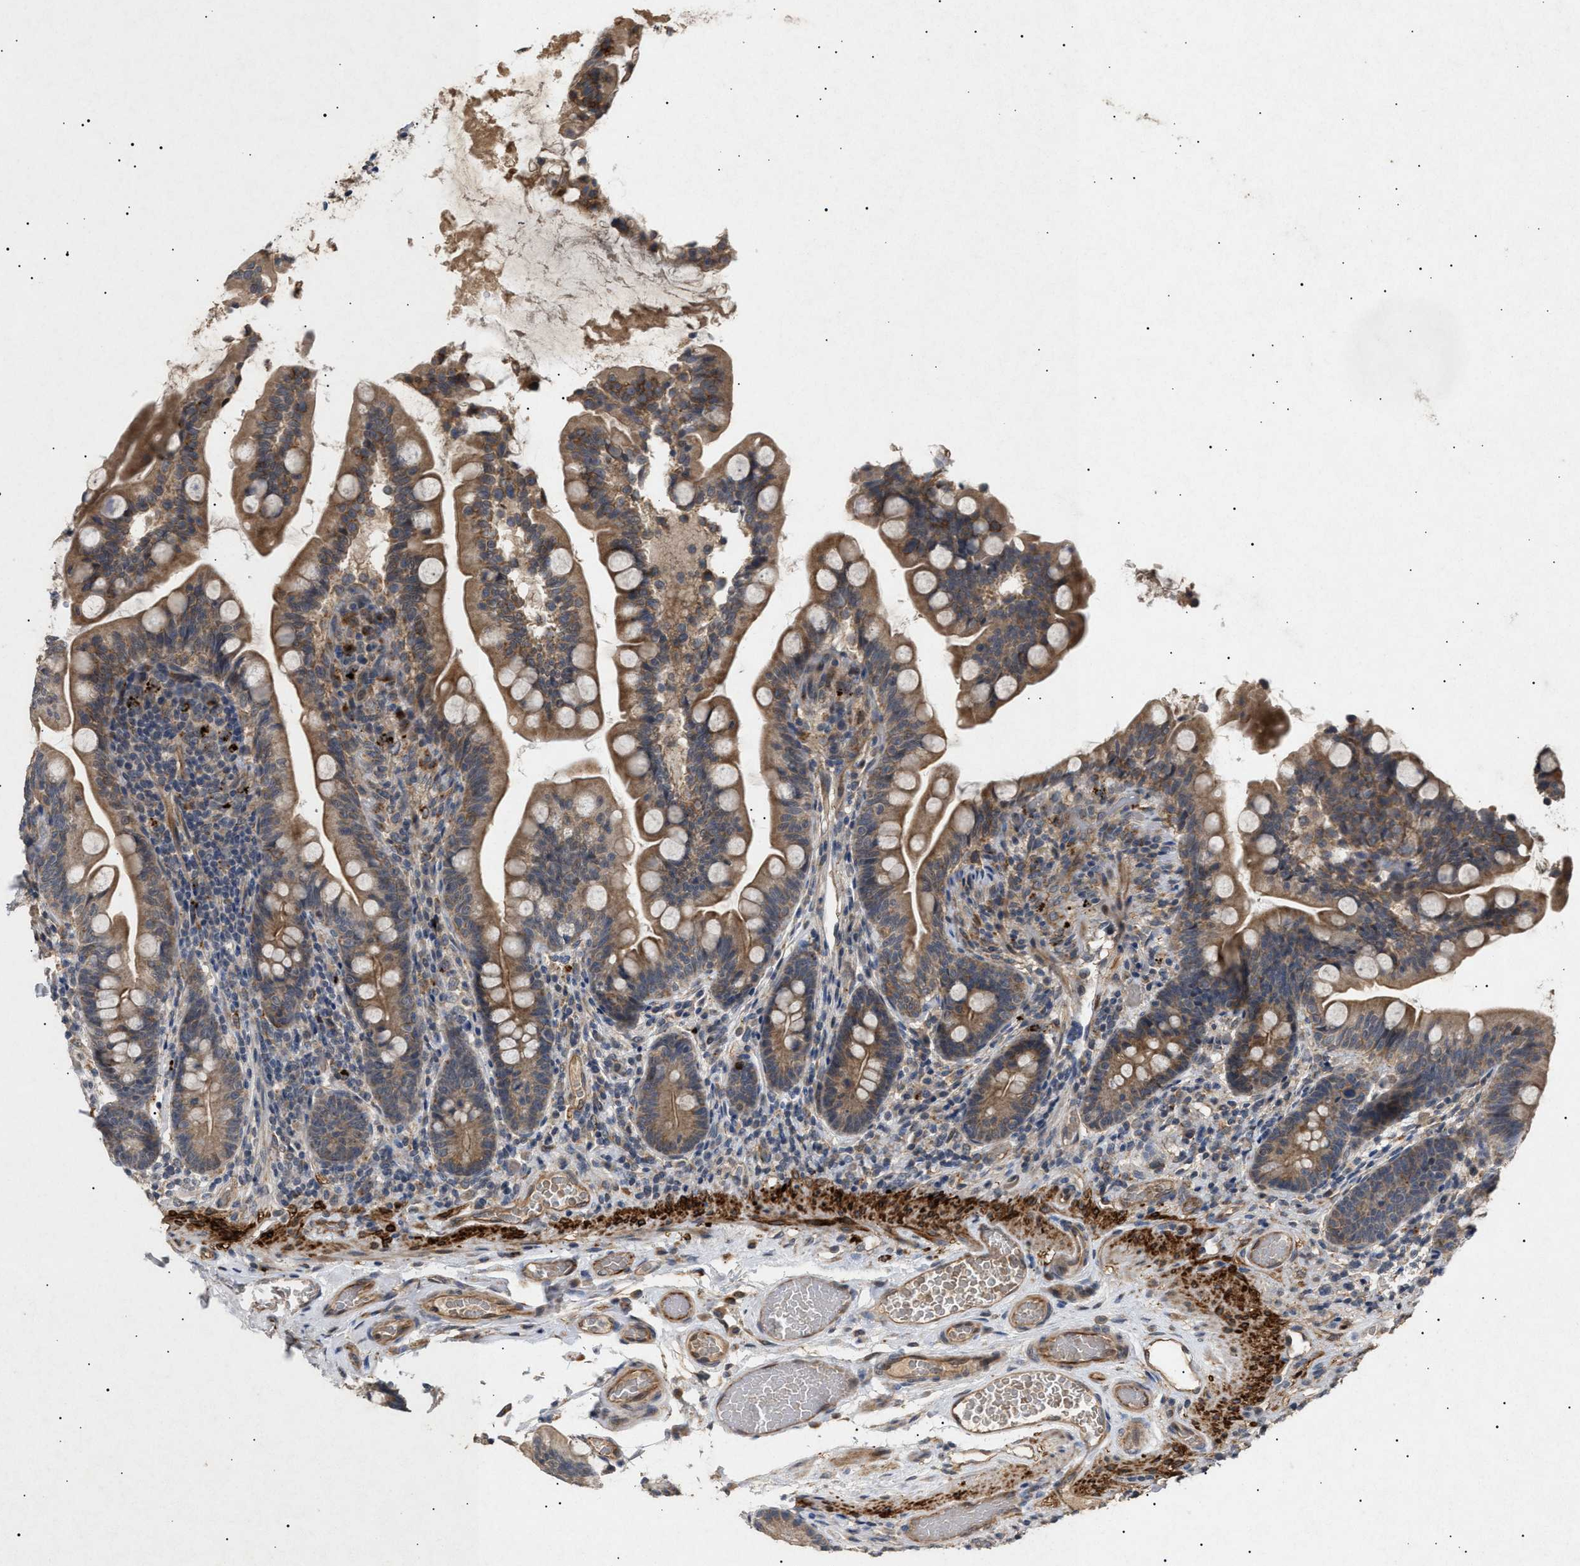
{"staining": {"intensity": "moderate", "quantity": ">75%", "location": "cytoplasmic/membranous"}, "tissue": "small intestine", "cell_type": "Glandular cells", "image_type": "normal", "snomed": [{"axis": "morphology", "description": "Normal tissue, NOS"}, {"axis": "topography", "description": "Small intestine"}], "caption": "This image exhibits IHC staining of benign human small intestine, with medium moderate cytoplasmic/membranous staining in approximately >75% of glandular cells.", "gene": "SIRT5", "patient": {"sex": "female", "age": 56}}